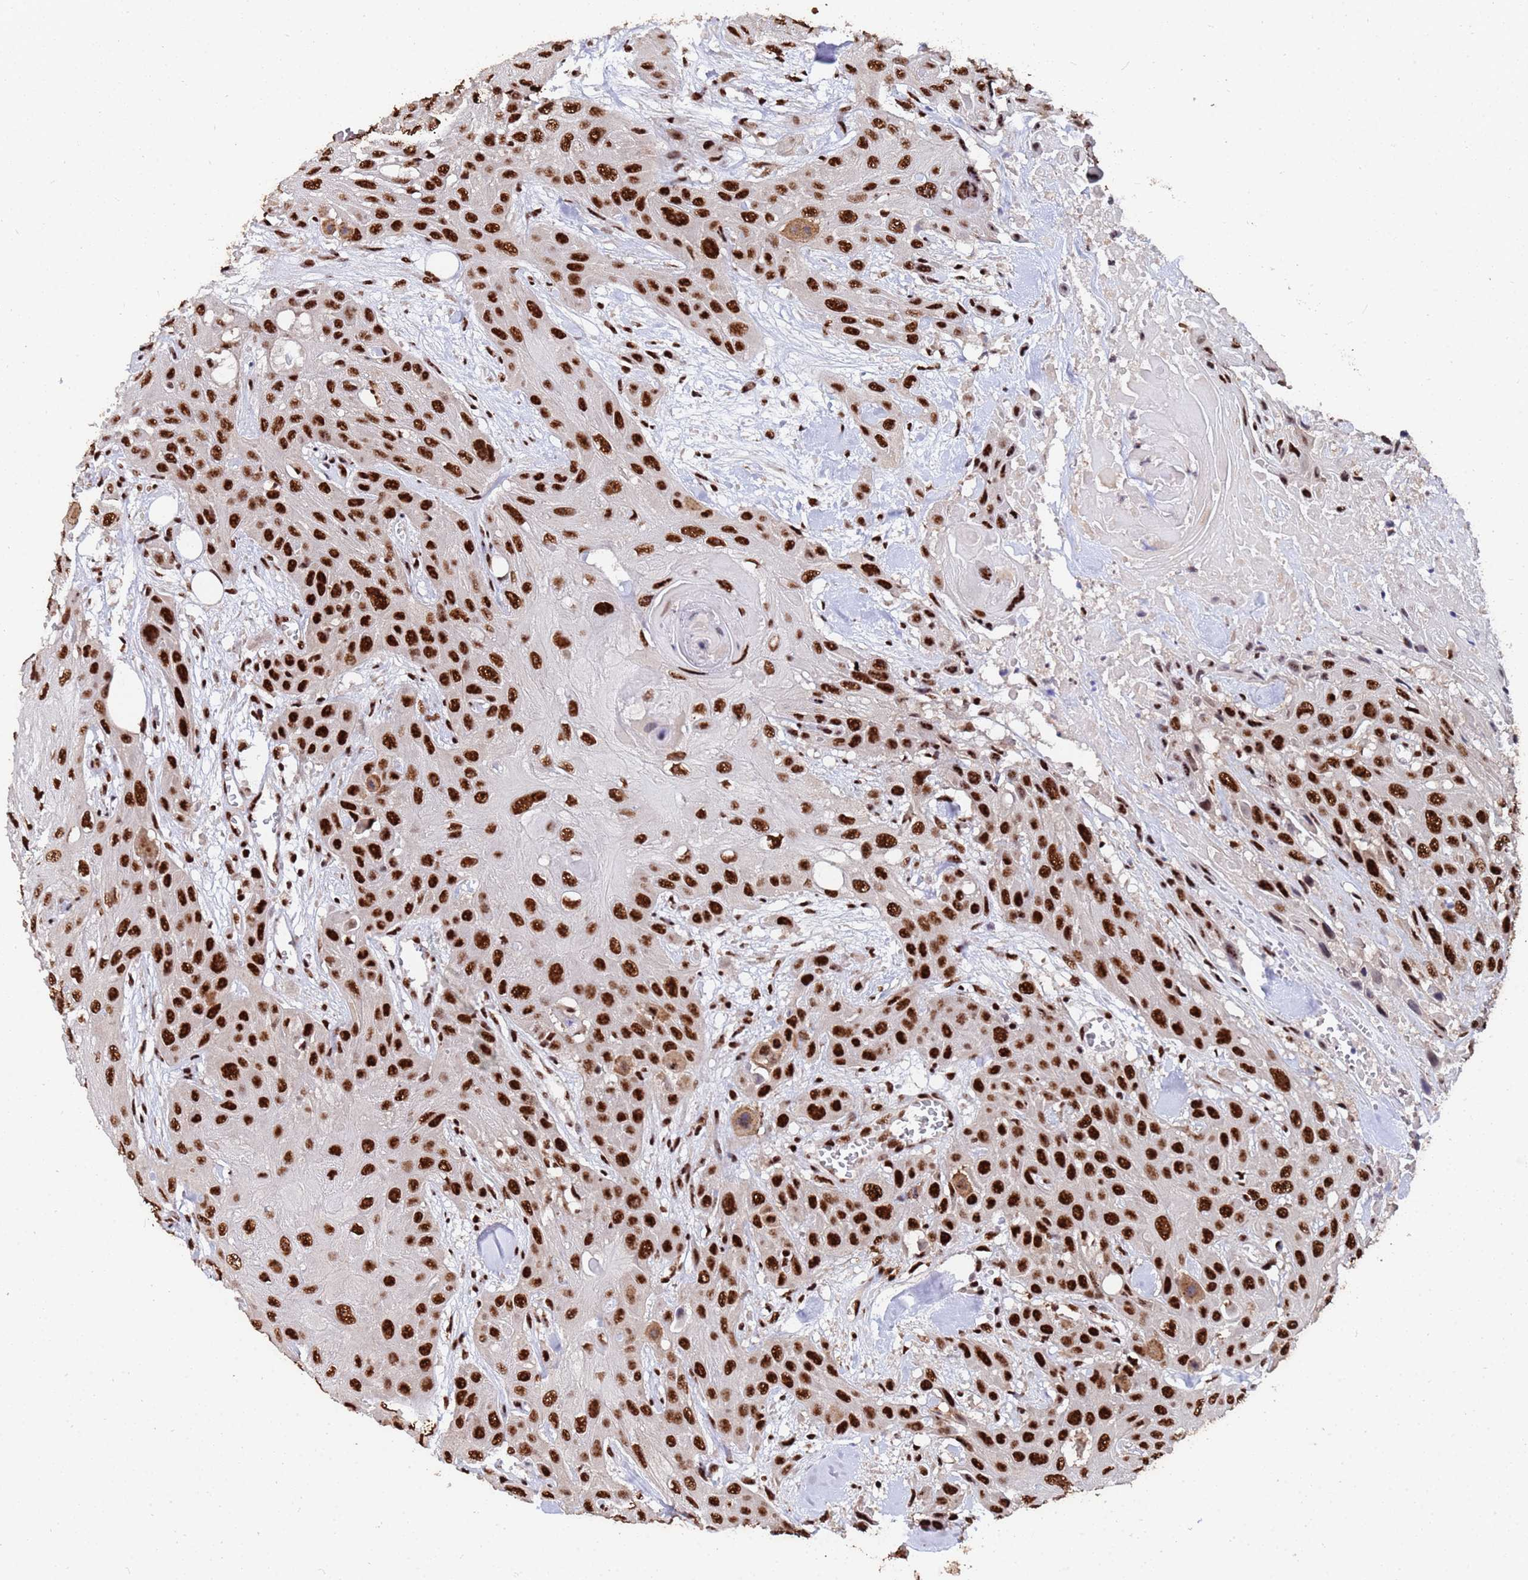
{"staining": {"intensity": "strong", "quantity": ">75%", "location": "nuclear"}, "tissue": "head and neck cancer", "cell_type": "Tumor cells", "image_type": "cancer", "snomed": [{"axis": "morphology", "description": "Squamous cell carcinoma, NOS"}, {"axis": "topography", "description": "Head-Neck"}], "caption": "Head and neck squamous cell carcinoma stained for a protein reveals strong nuclear positivity in tumor cells.", "gene": "SF3B2", "patient": {"sex": "male", "age": 81}}